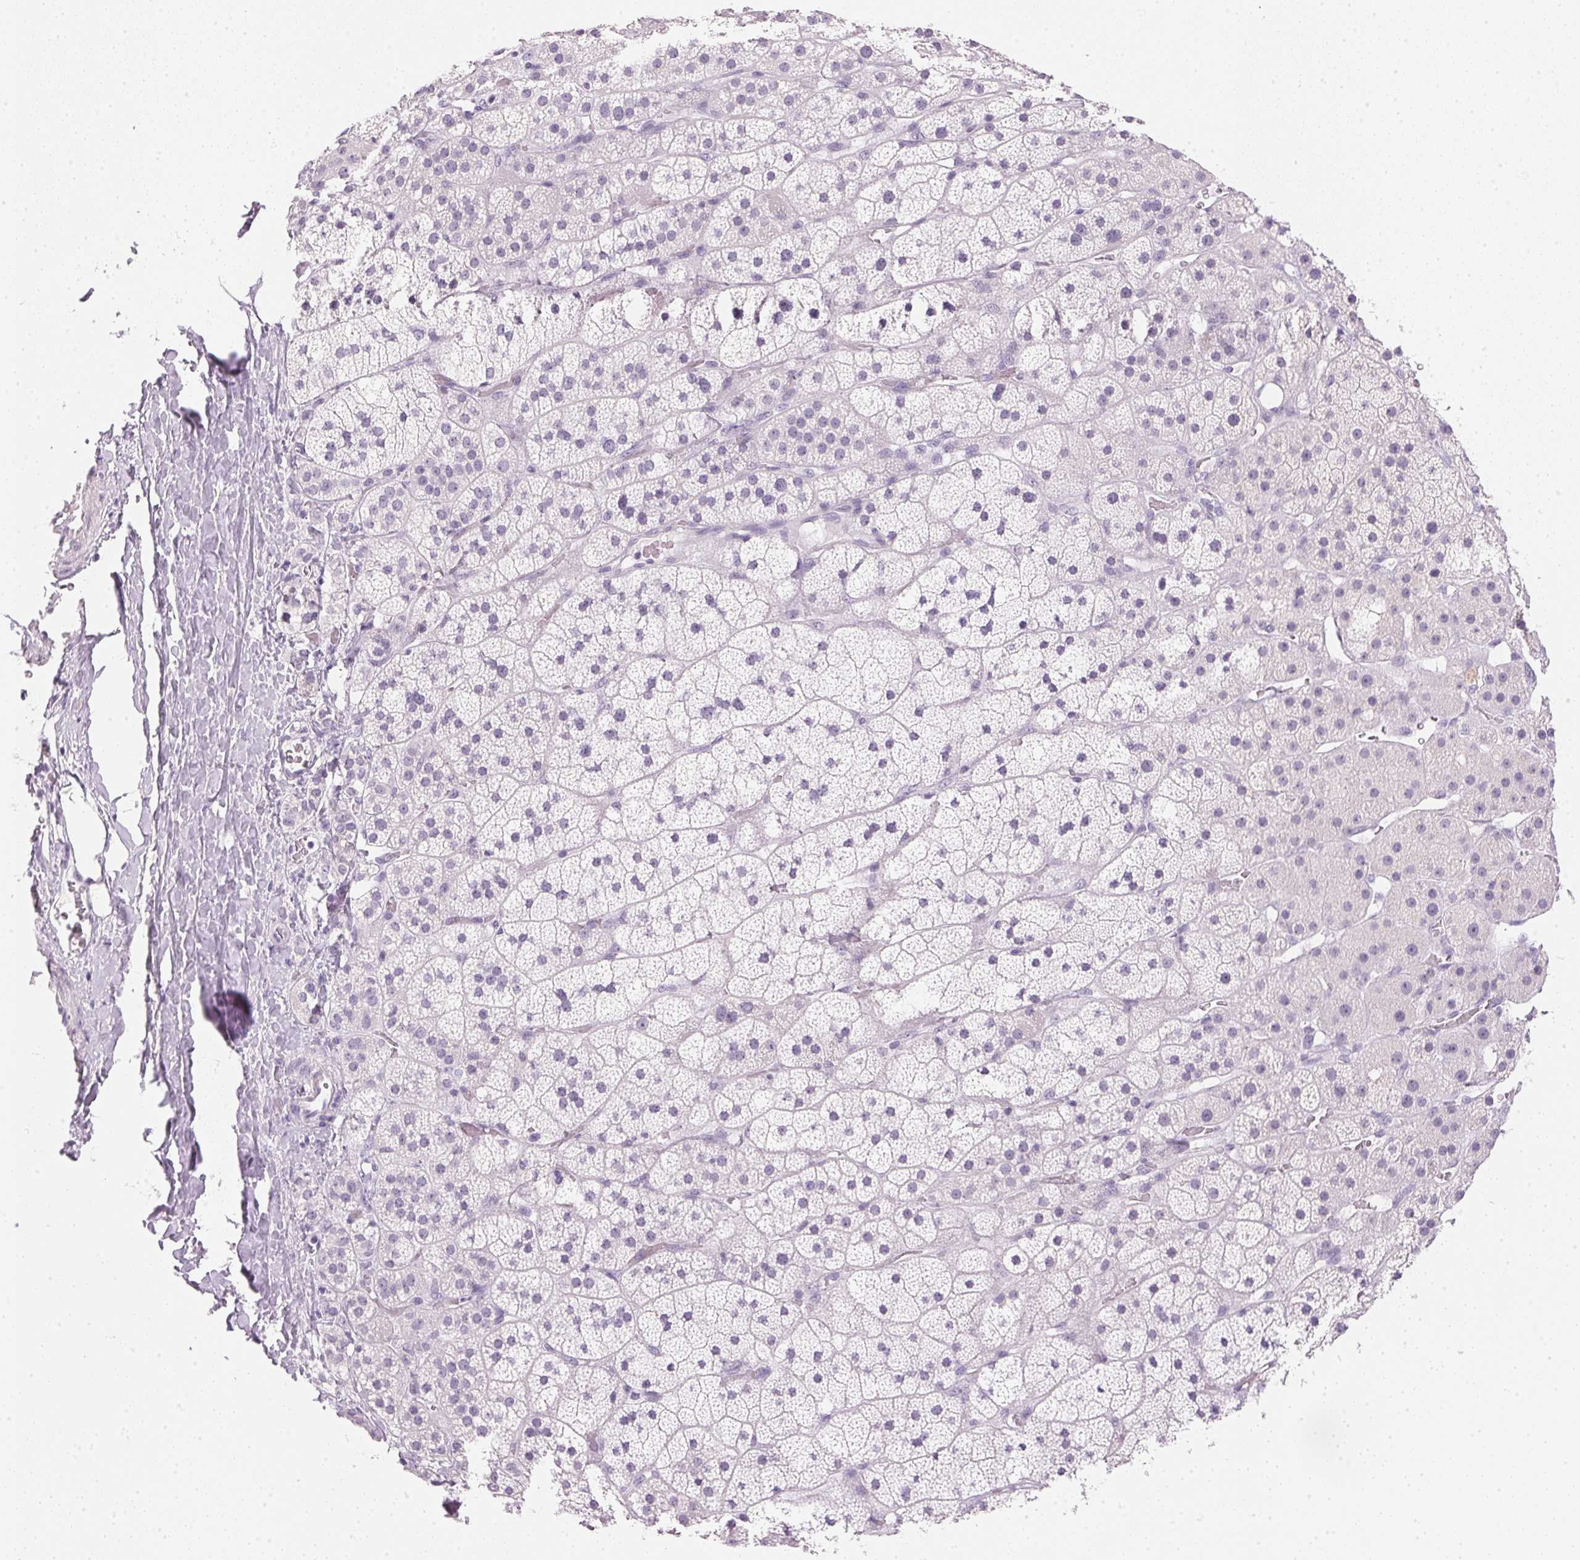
{"staining": {"intensity": "negative", "quantity": "none", "location": "none"}, "tissue": "adrenal gland", "cell_type": "Glandular cells", "image_type": "normal", "snomed": [{"axis": "morphology", "description": "Normal tissue, NOS"}, {"axis": "topography", "description": "Adrenal gland"}], "caption": "An immunohistochemistry (IHC) histopathology image of benign adrenal gland is shown. There is no staining in glandular cells of adrenal gland.", "gene": "IGFBP1", "patient": {"sex": "male", "age": 57}}